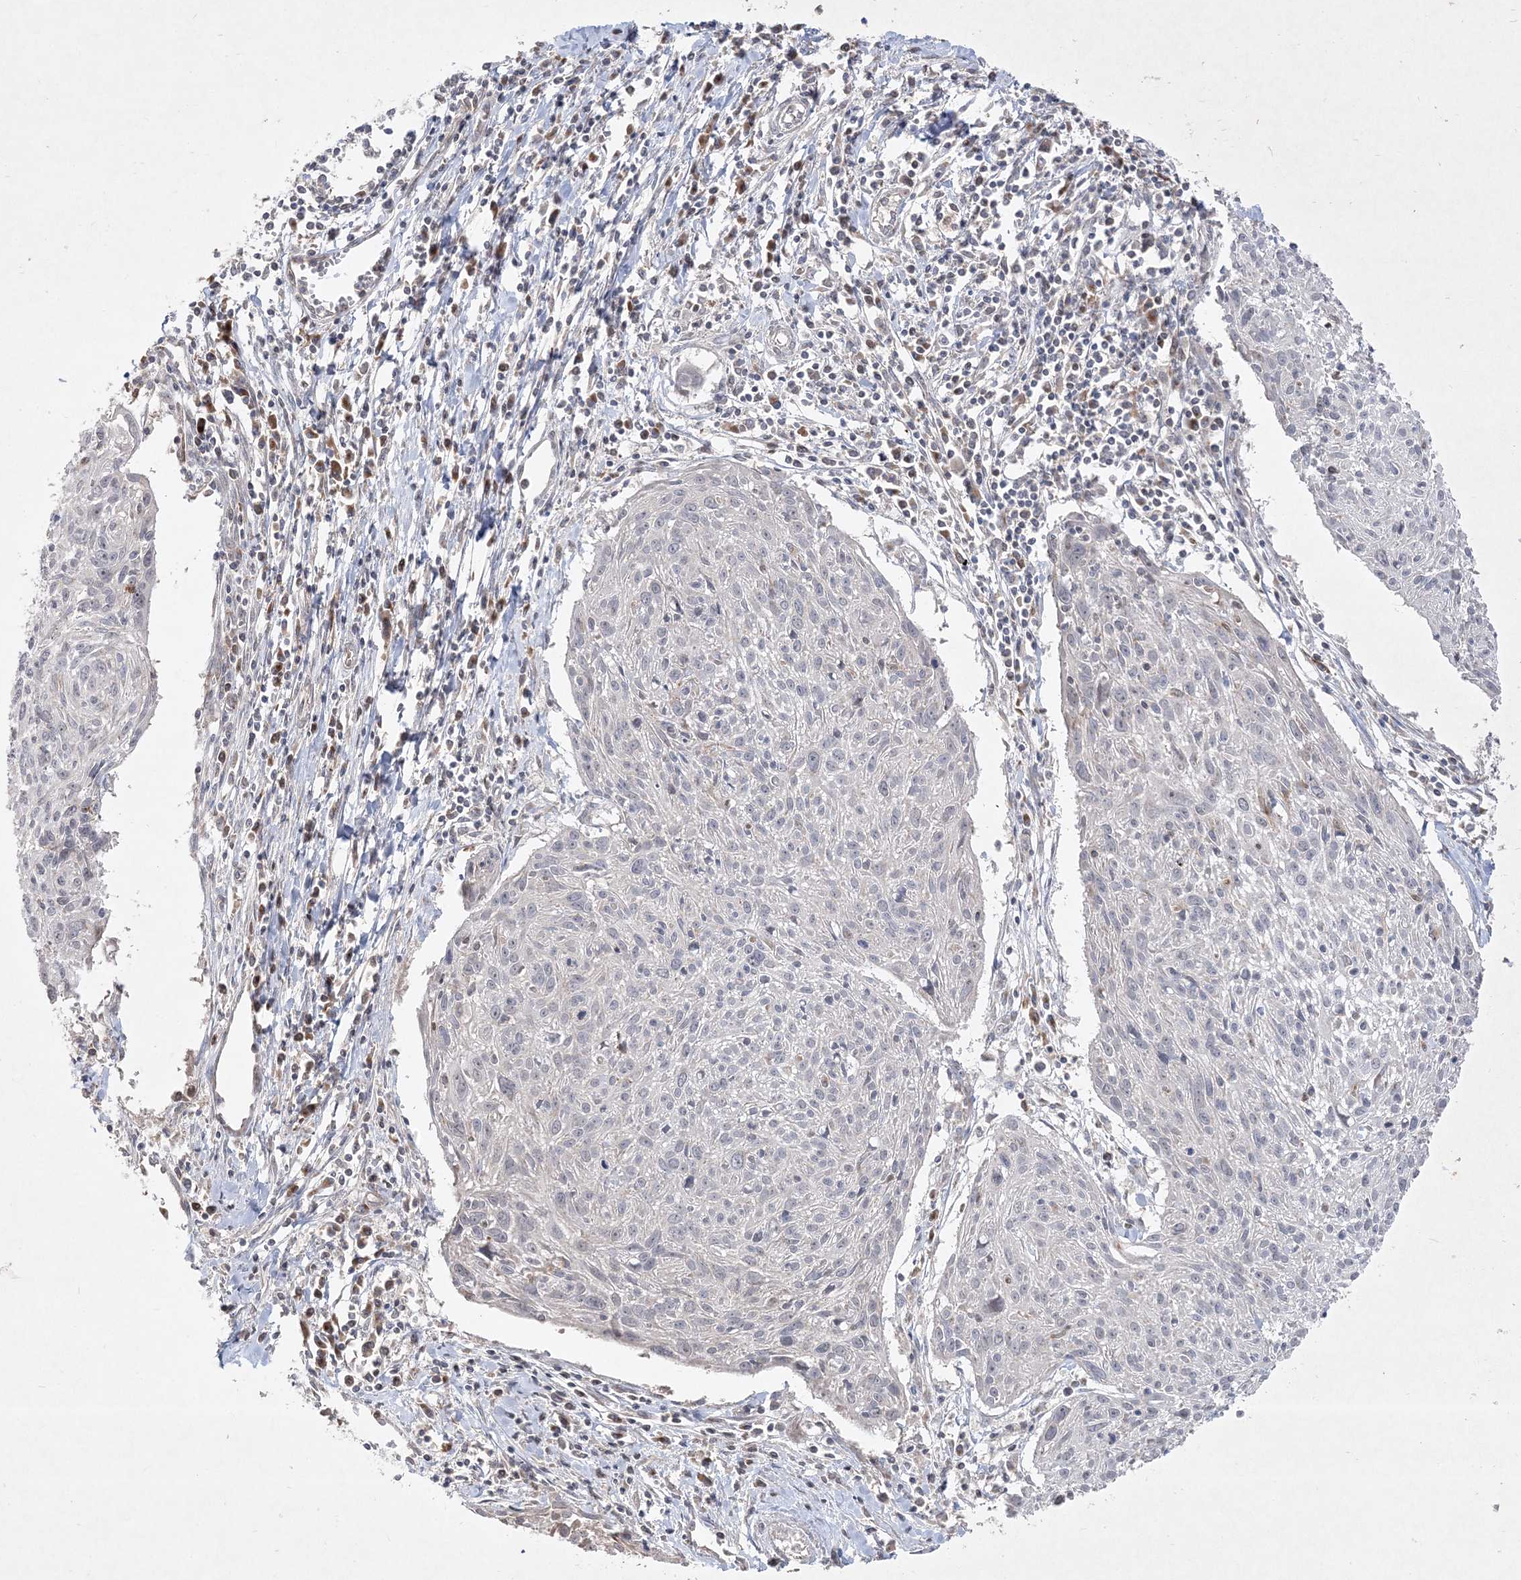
{"staining": {"intensity": "negative", "quantity": "none", "location": "none"}, "tissue": "cervical cancer", "cell_type": "Tumor cells", "image_type": "cancer", "snomed": [{"axis": "morphology", "description": "Squamous cell carcinoma, NOS"}, {"axis": "topography", "description": "Cervix"}], "caption": "The image shows no staining of tumor cells in cervical cancer.", "gene": "CLNK", "patient": {"sex": "female", "age": 51}}